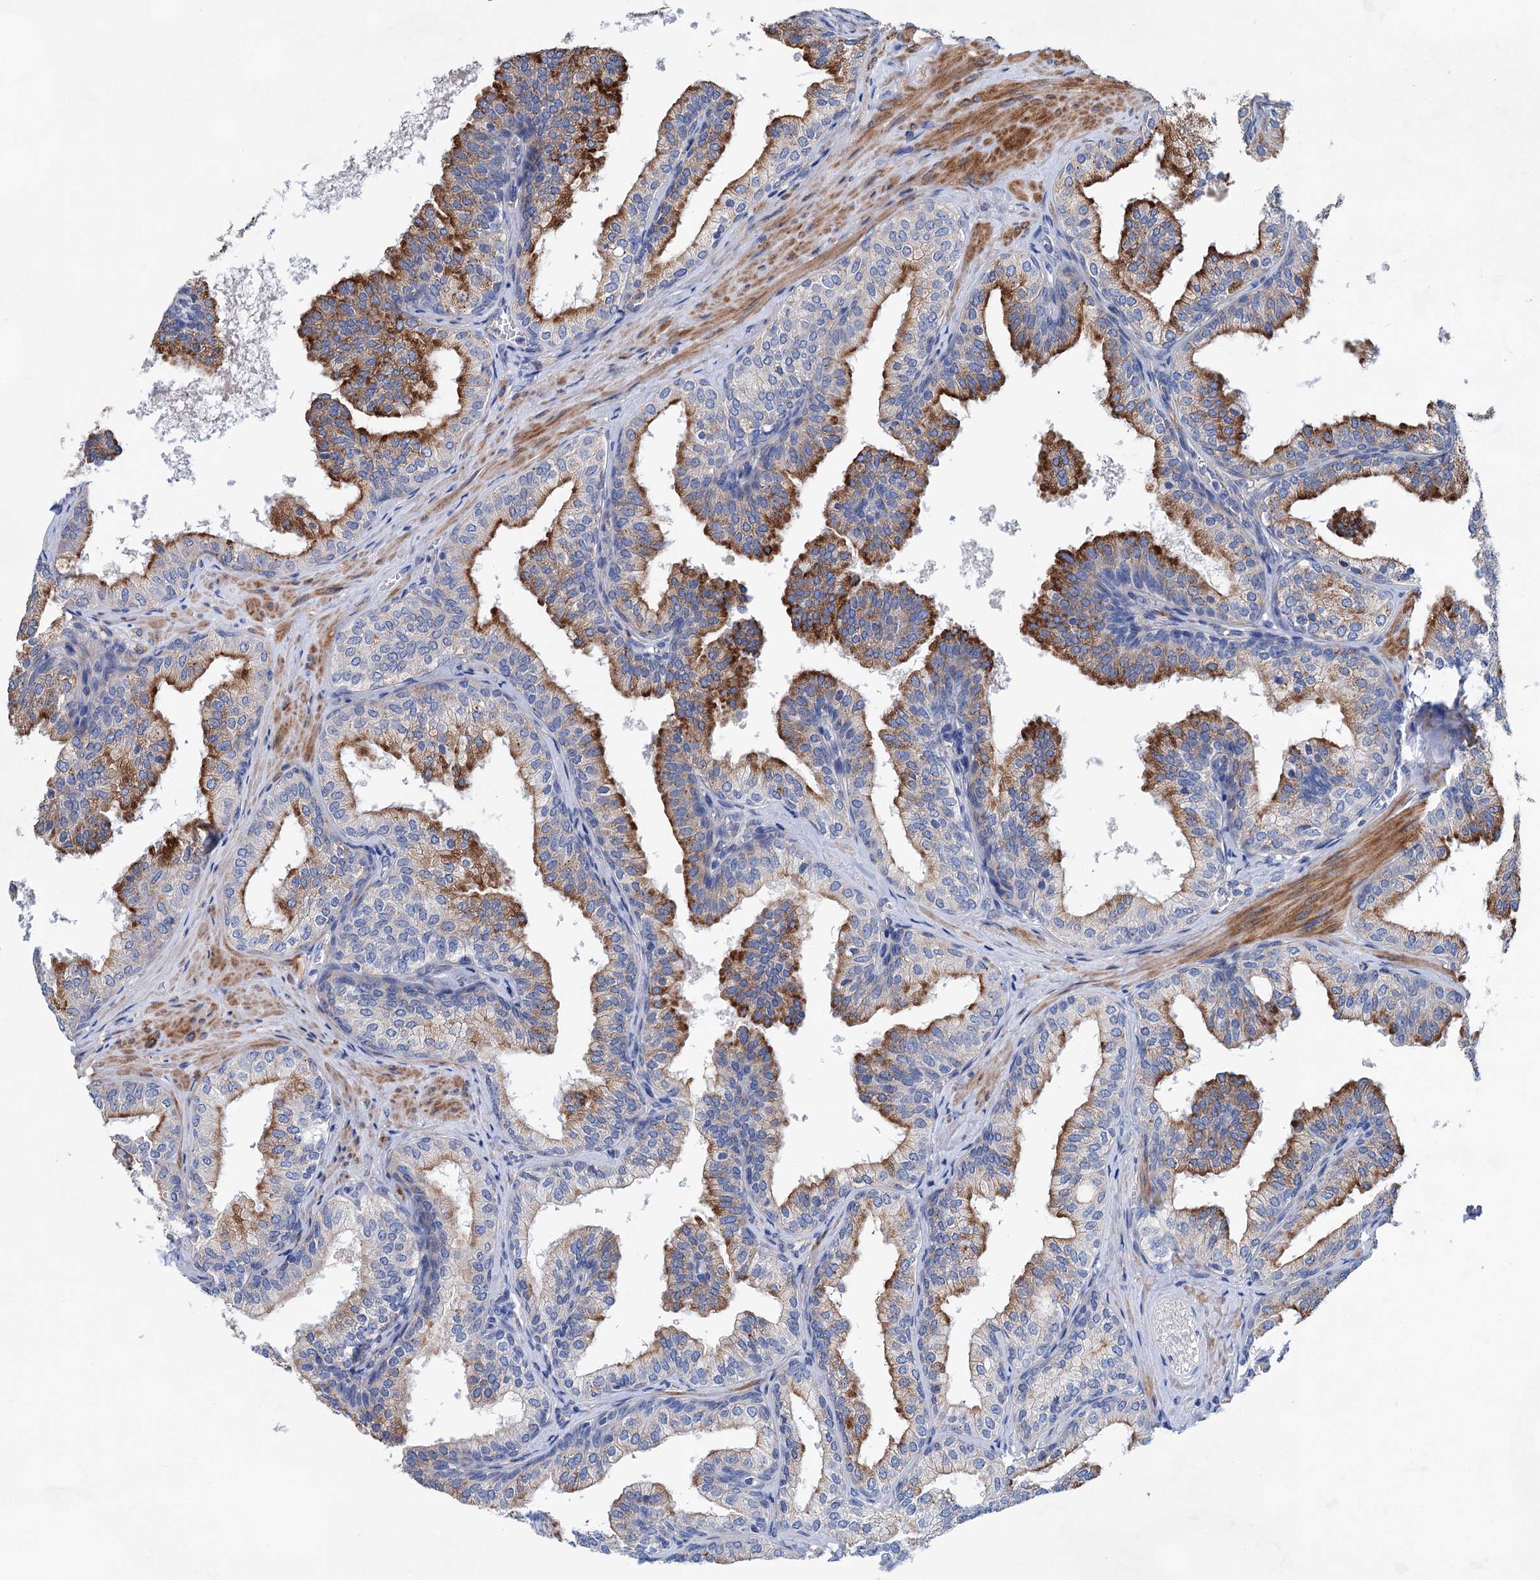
{"staining": {"intensity": "moderate", "quantity": "25%-75%", "location": "cytoplasmic/membranous"}, "tissue": "prostate", "cell_type": "Glandular cells", "image_type": "normal", "snomed": [{"axis": "morphology", "description": "Normal tissue, NOS"}, {"axis": "topography", "description": "Prostate"}], "caption": "A histopathology image showing moderate cytoplasmic/membranous positivity in about 25%-75% of glandular cells in unremarkable prostate, as visualized by brown immunohistochemical staining.", "gene": "GPR155", "patient": {"sex": "male", "age": 60}}